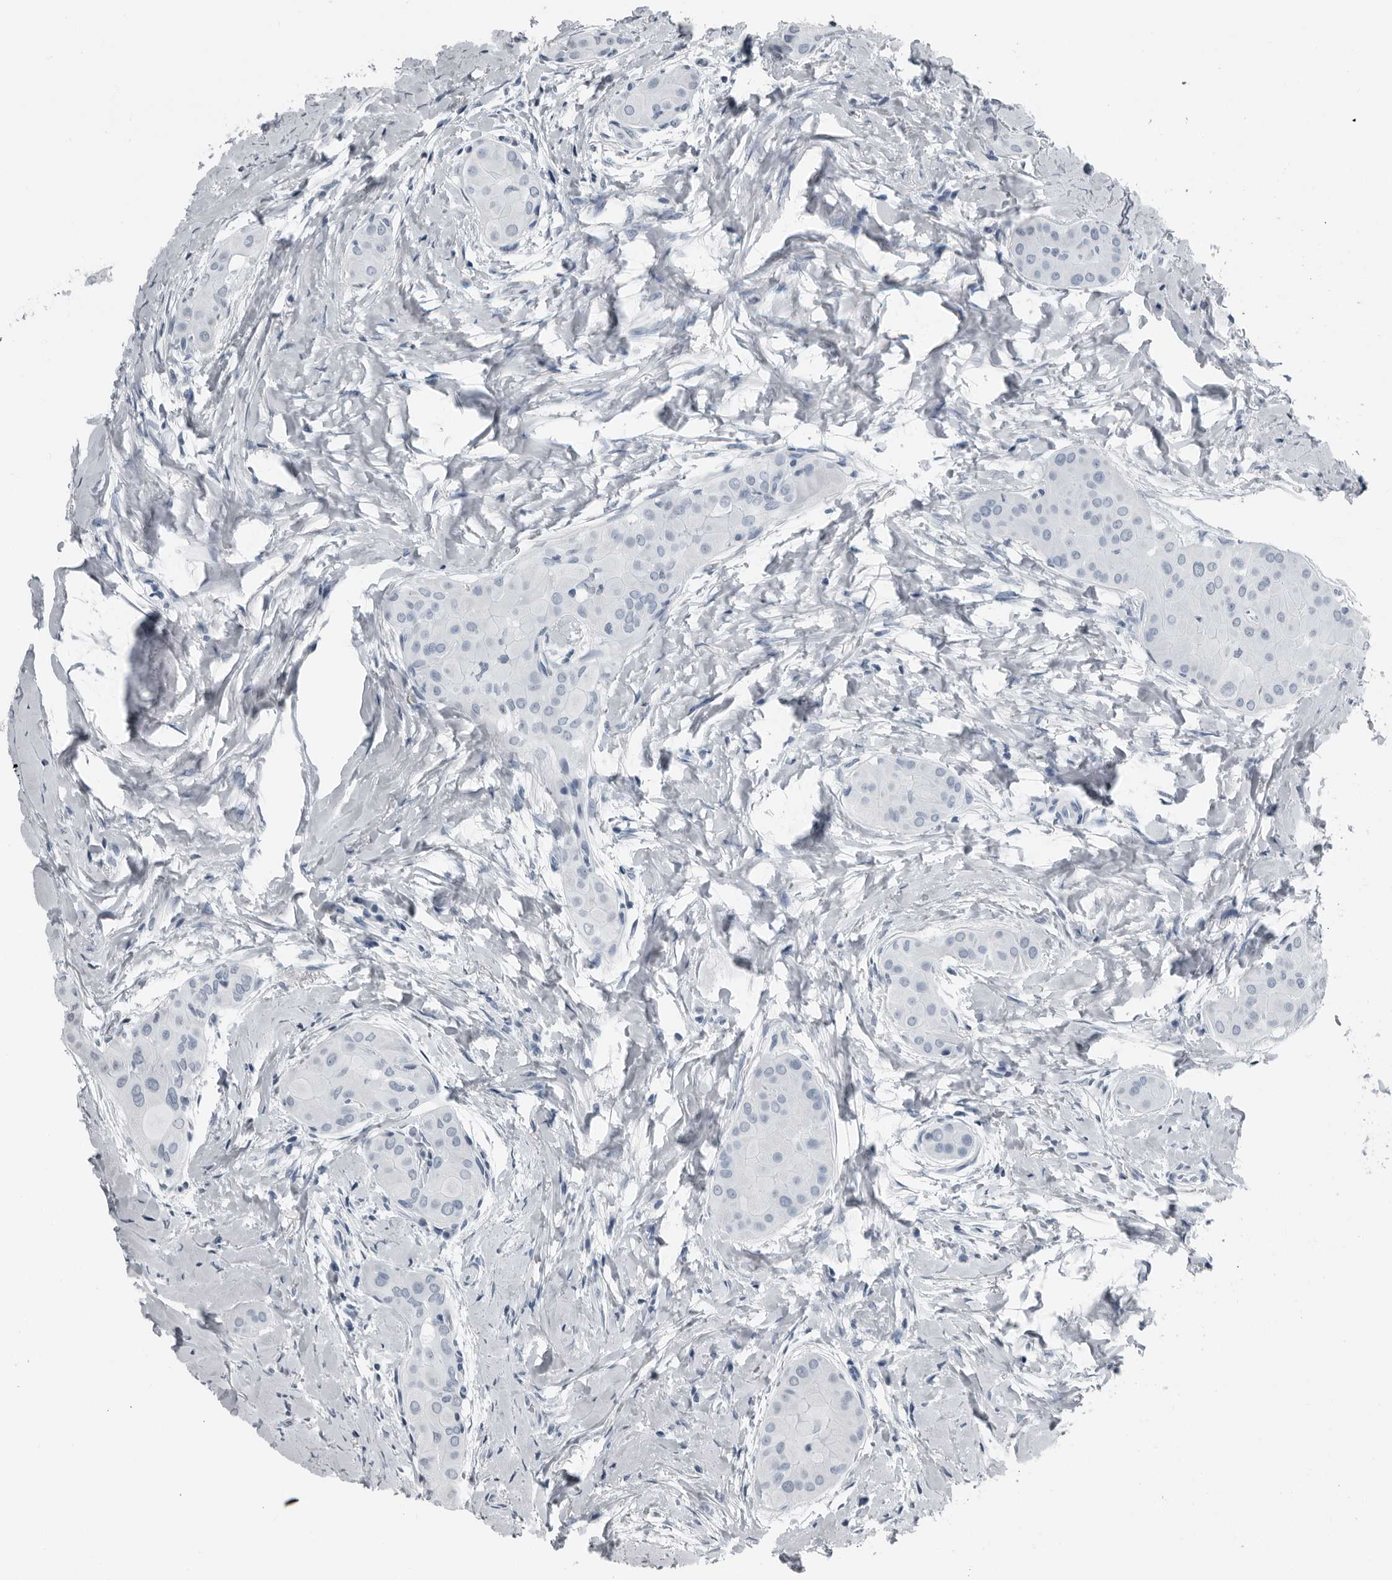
{"staining": {"intensity": "negative", "quantity": "none", "location": "none"}, "tissue": "thyroid cancer", "cell_type": "Tumor cells", "image_type": "cancer", "snomed": [{"axis": "morphology", "description": "Papillary adenocarcinoma, NOS"}, {"axis": "topography", "description": "Thyroid gland"}], "caption": "This is a photomicrograph of IHC staining of thyroid papillary adenocarcinoma, which shows no staining in tumor cells.", "gene": "PRSS1", "patient": {"sex": "male", "age": 33}}